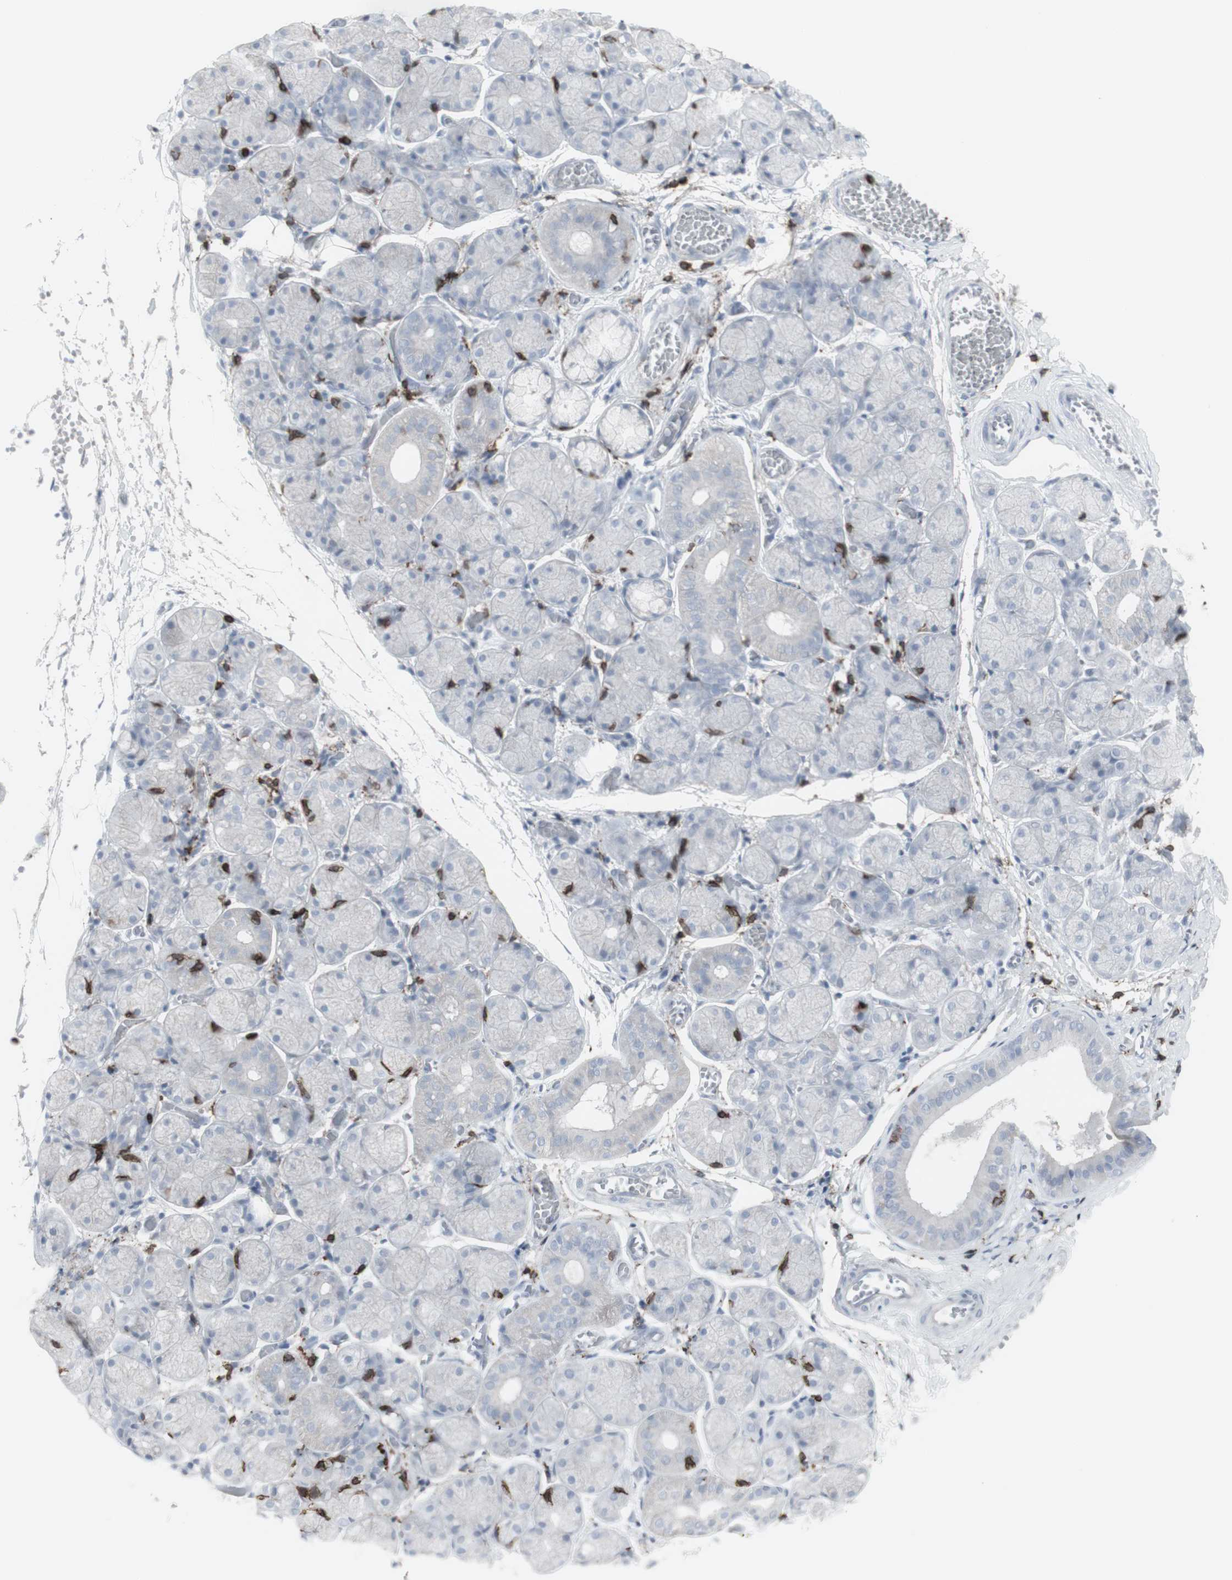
{"staining": {"intensity": "negative", "quantity": "none", "location": "none"}, "tissue": "salivary gland", "cell_type": "Glandular cells", "image_type": "normal", "snomed": [{"axis": "morphology", "description": "Normal tissue, NOS"}, {"axis": "topography", "description": "Salivary gland"}], "caption": "Immunohistochemical staining of benign human salivary gland demonstrates no significant positivity in glandular cells.", "gene": "CD247", "patient": {"sex": "female", "age": 24}}